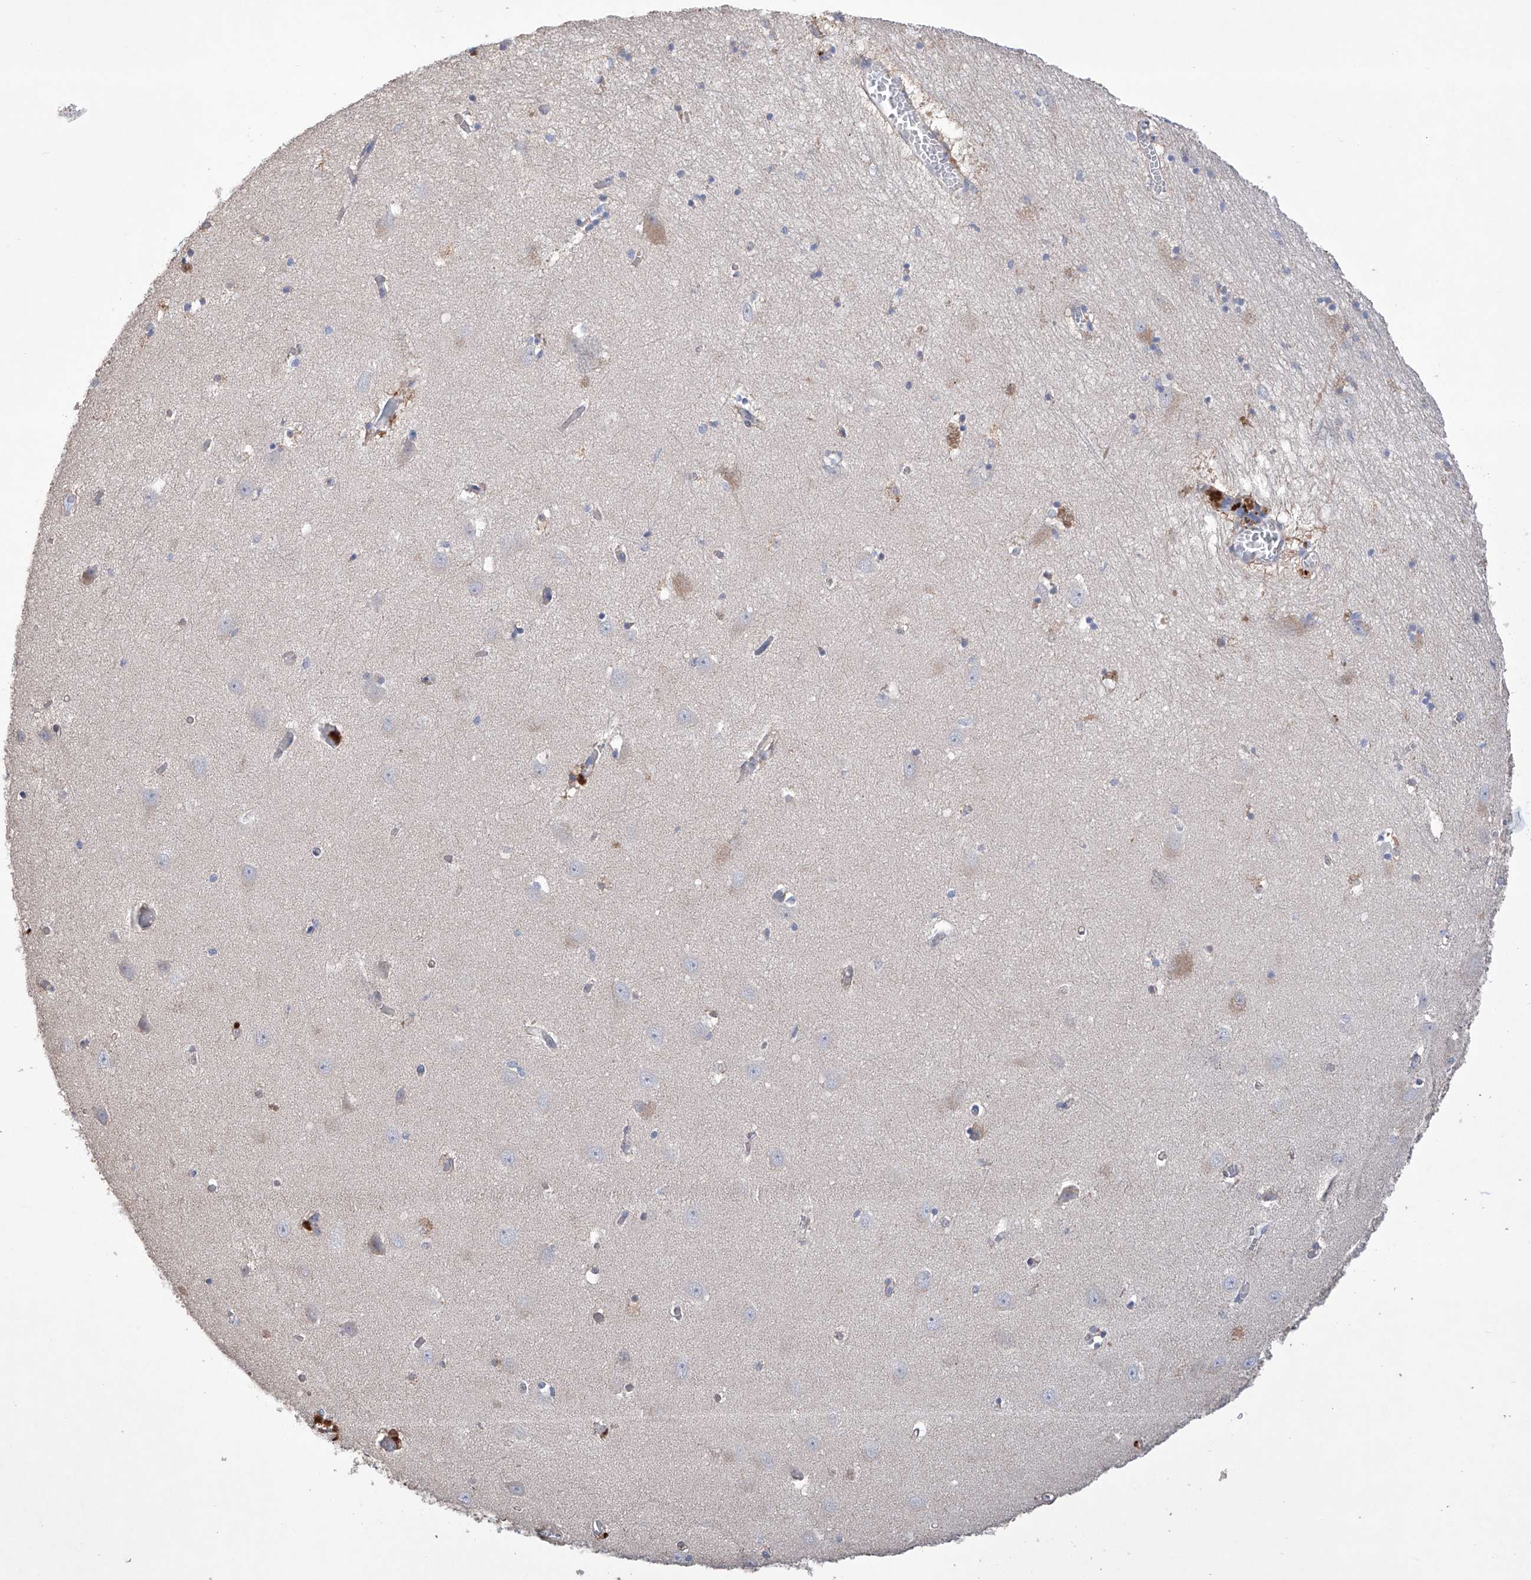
{"staining": {"intensity": "negative", "quantity": "none", "location": "none"}, "tissue": "hippocampus", "cell_type": "Glial cells", "image_type": "normal", "snomed": [{"axis": "morphology", "description": "Normal tissue, NOS"}, {"axis": "topography", "description": "Hippocampus"}], "caption": "An immunohistochemistry micrograph of benign hippocampus is shown. There is no staining in glial cells of hippocampus. Nuclei are stained in blue.", "gene": "AFG1L", "patient": {"sex": "female", "age": 64}}